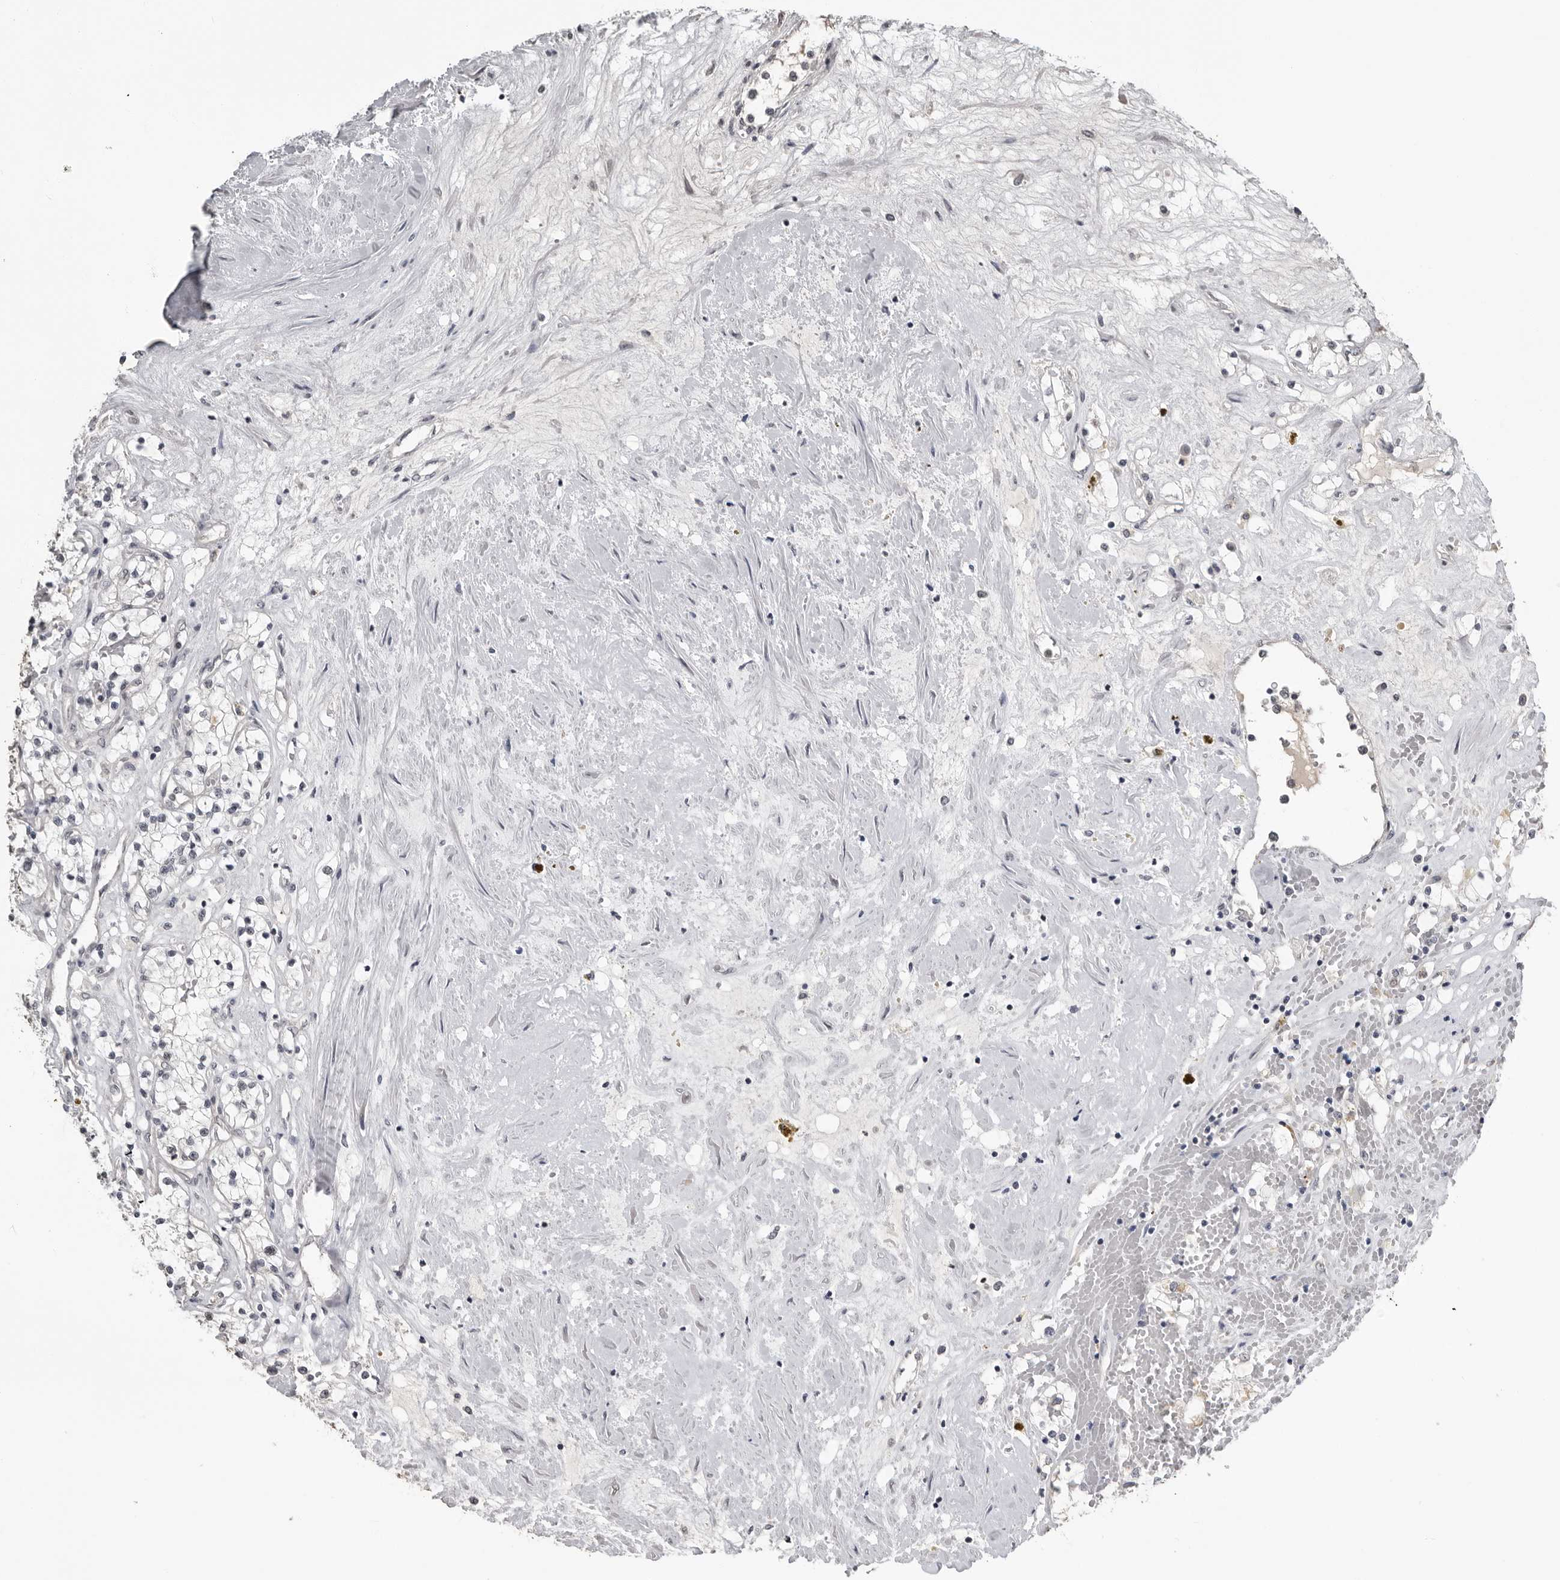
{"staining": {"intensity": "negative", "quantity": "none", "location": "none"}, "tissue": "renal cancer", "cell_type": "Tumor cells", "image_type": "cancer", "snomed": [{"axis": "morphology", "description": "Normal tissue, NOS"}, {"axis": "morphology", "description": "Adenocarcinoma, NOS"}, {"axis": "topography", "description": "Kidney"}], "caption": "Immunohistochemistry (IHC) of human renal cancer exhibits no expression in tumor cells.", "gene": "PRRX2", "patient": {"sex": "male", "age": 68}}